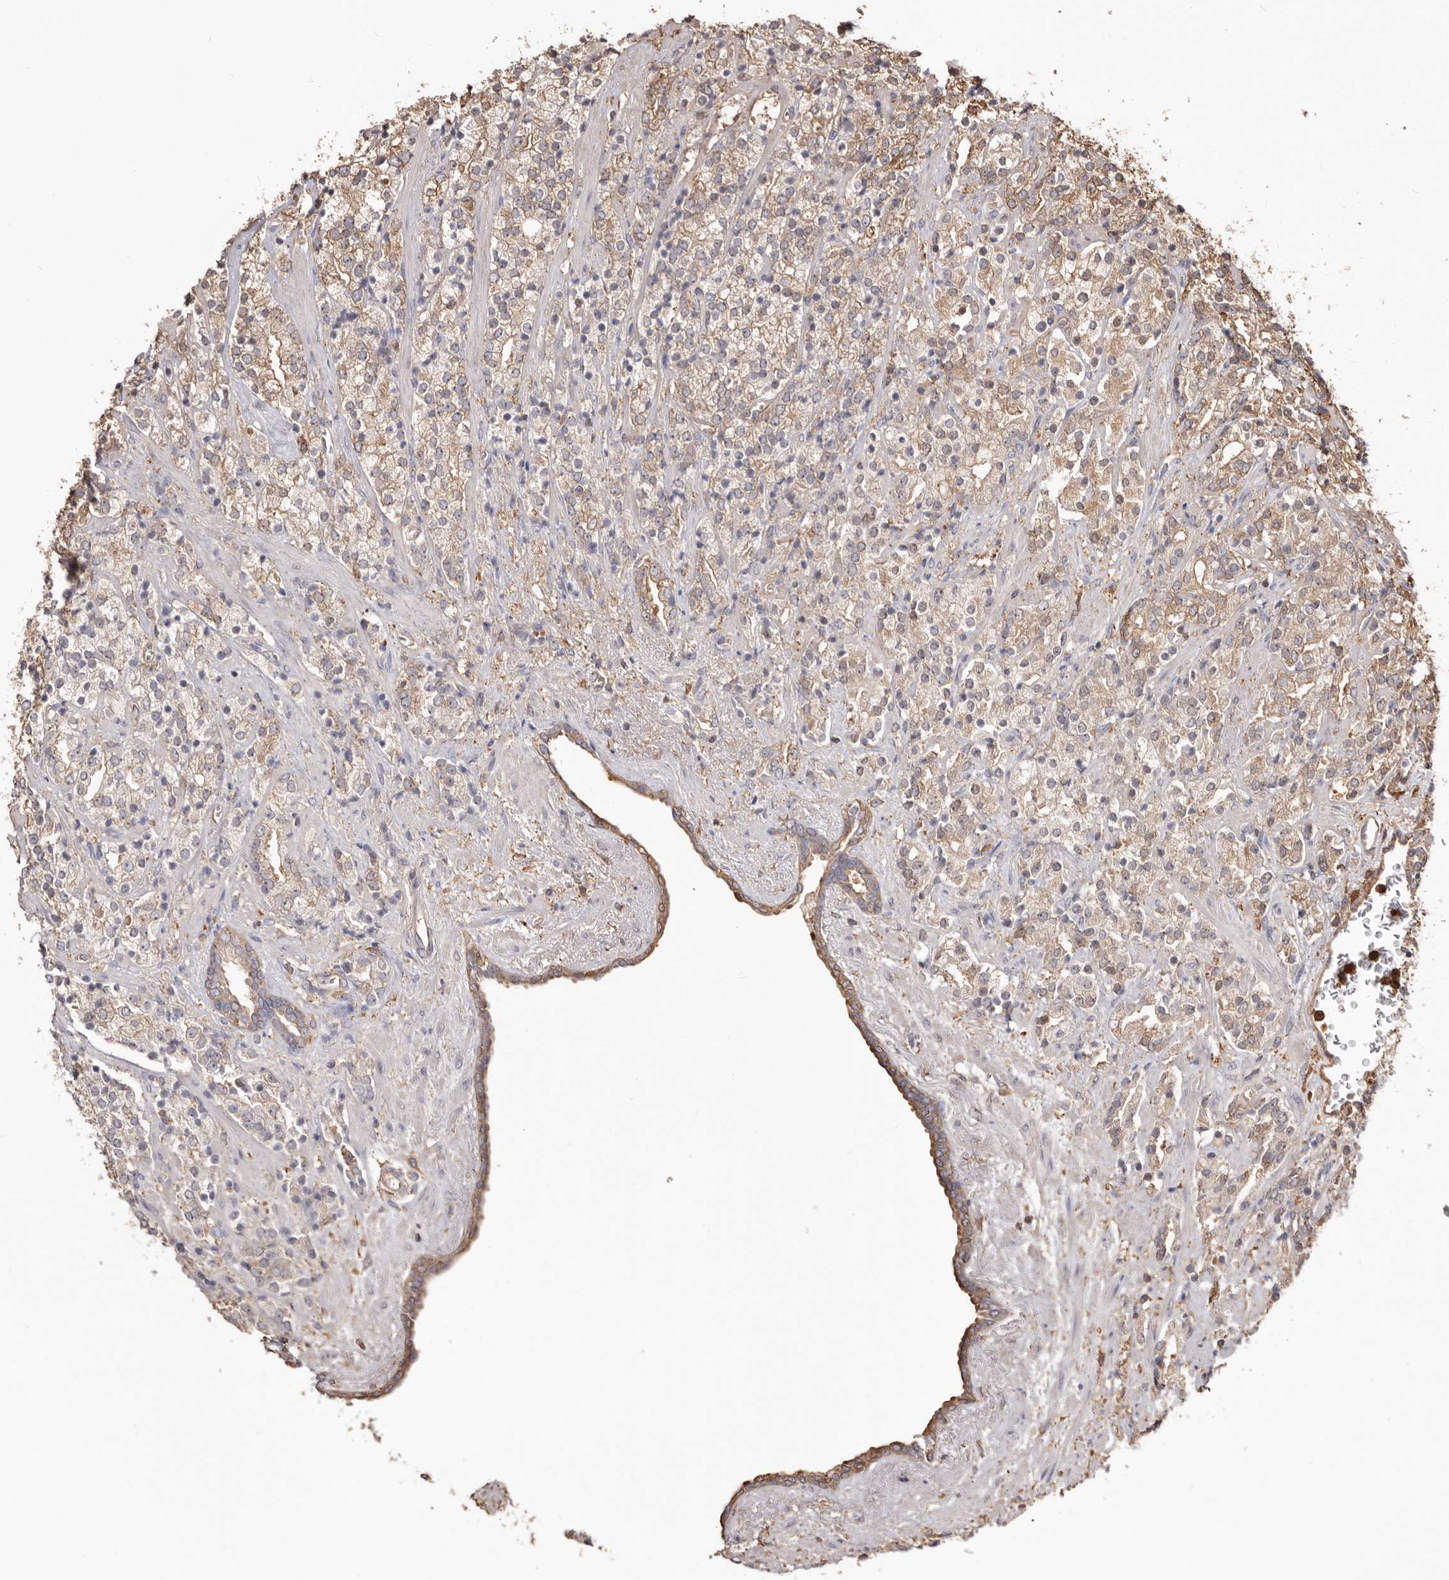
{"staining": {"intensity": "weak", "quantity": ">75%", "location": "cytoplasmic/membranous"}, "tissue": "prostate cancer", "cell_type": "Tumor cells", "image_type": "cancer", "snomed": [{"axis": "morphology", "description": "Adenocarcinoma, High grade"}, {"axis": "topography", "description": "Prostate"}], "caption": "Immunohistochemistry of prostate cancer displays low levels of weak cytoplasmic/membranous expression in about >75% of tumor cells.", "gene": "PKM", "patient": {"sex": "male", "age": 71}}